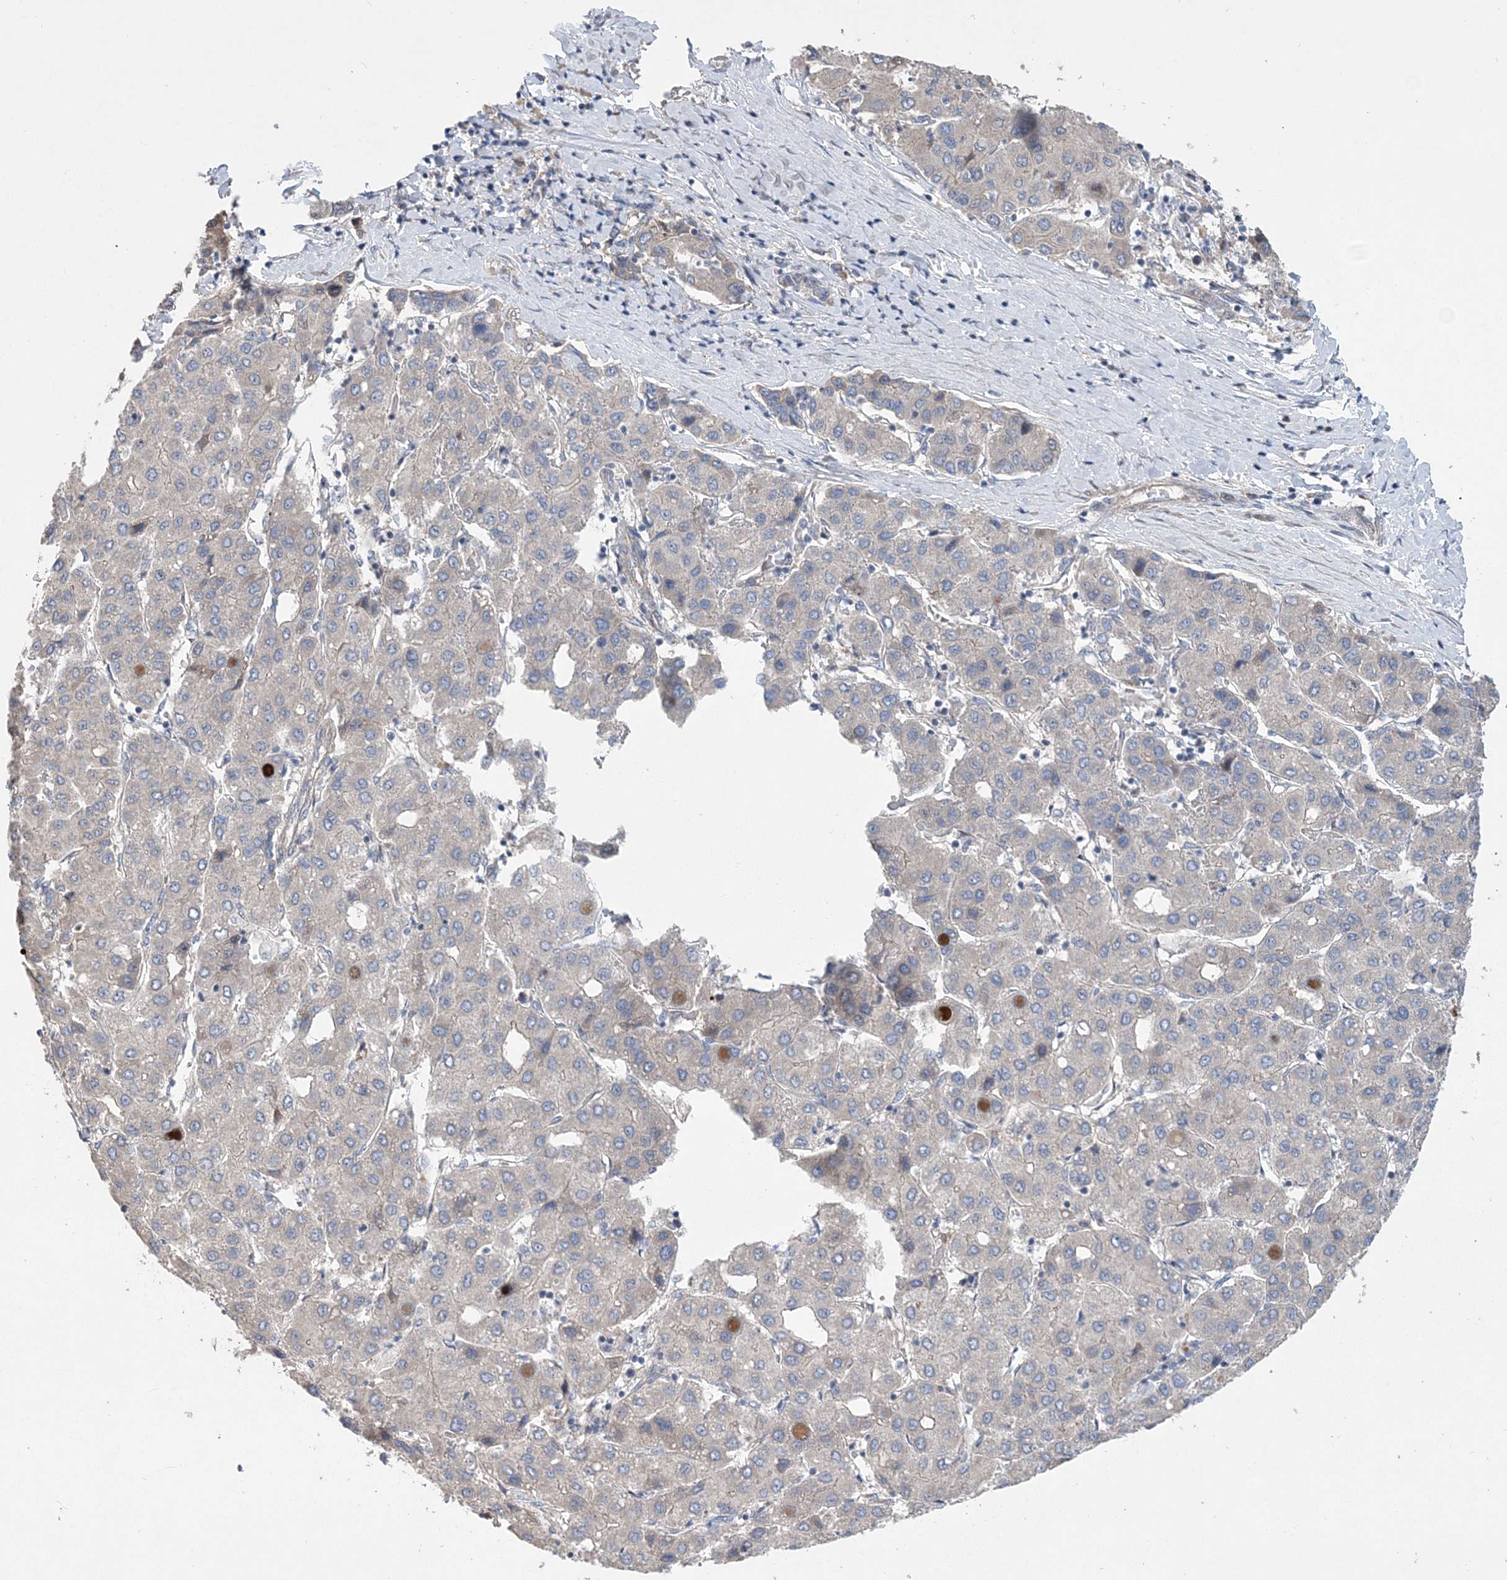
{"staining": {"intensity": "negative", "quantity": "none", "location": "none"}, "tissue": "liver cancer", "cell_type": "Tumor cells", "image_type": "cancer", "snomed": [{"axis": "morphology", "description": "Carcinoma, Hepatocellular, NOS"}, {"axis": "topography", "description": "Liver"}], "caption": "Immunohistochemistry (IHC) of human liver cancer shows no positivity in tumor cells.", "gene": "MTRF1L", "patient": {"sex": "male", "age": 65}}